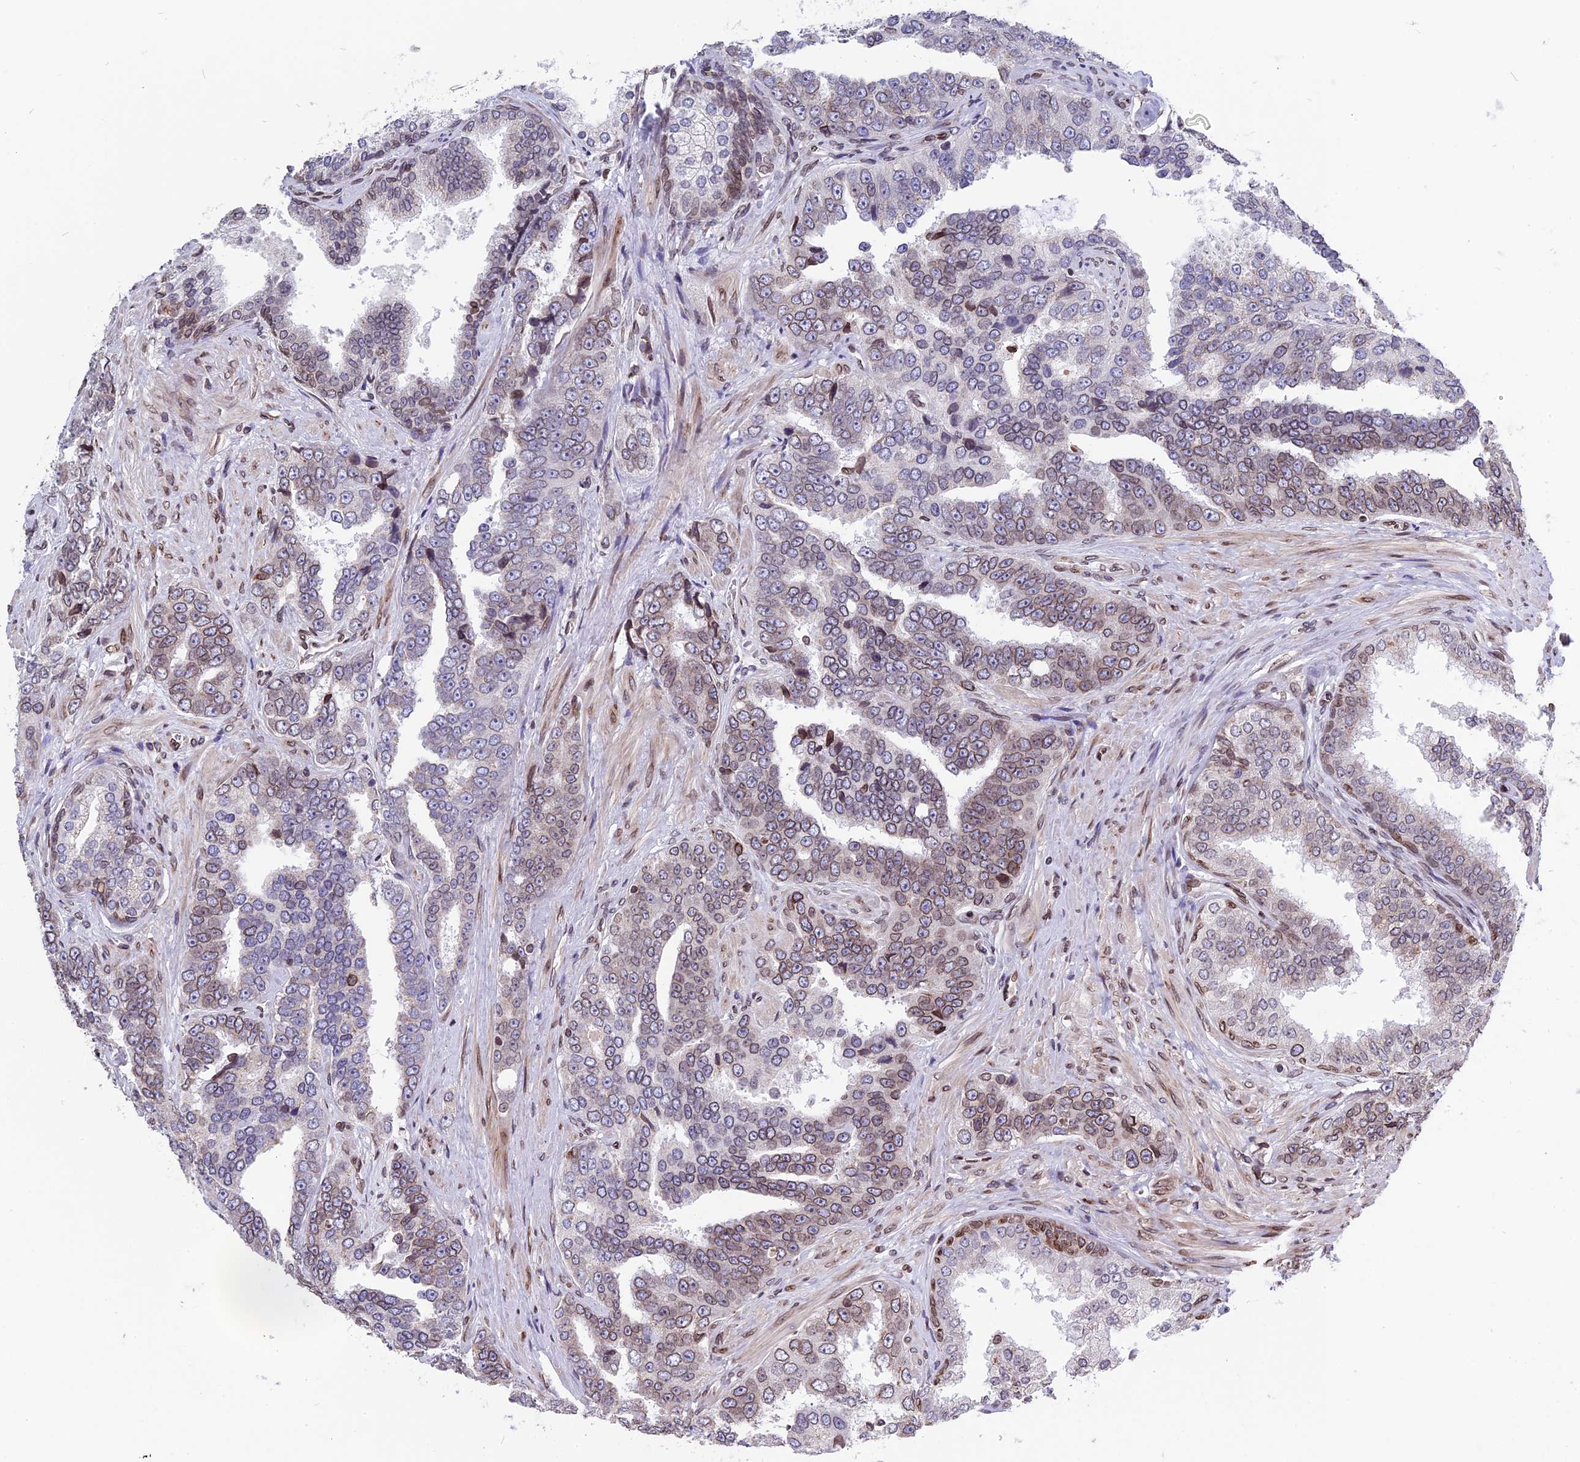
{"staining": {"intensity": "weak", "quantity": "25%-75%", "location": "cytoplasmic/membranous,nuclear"}, "tissue": "prostate cancer", "cell_type": "Tumor cells", "image_type": "cancer", "snomed": [{"axis": "morphology", "description": "Adenocarcinoma, High grade"}, {"axis": "topography", "description": "Prostate"}], "caption": "Immunohistochemistry image of prostate cancer (adenocarcinoma (high-grade)) stained for a protein (brown), which exhibits low levels of weak cytoplasmic/membranous and nuclear expression in approximately 25%-75% of tumor cells.", "gene": "PTCHD4", "patient": {"sex": "male", "age": 67}}